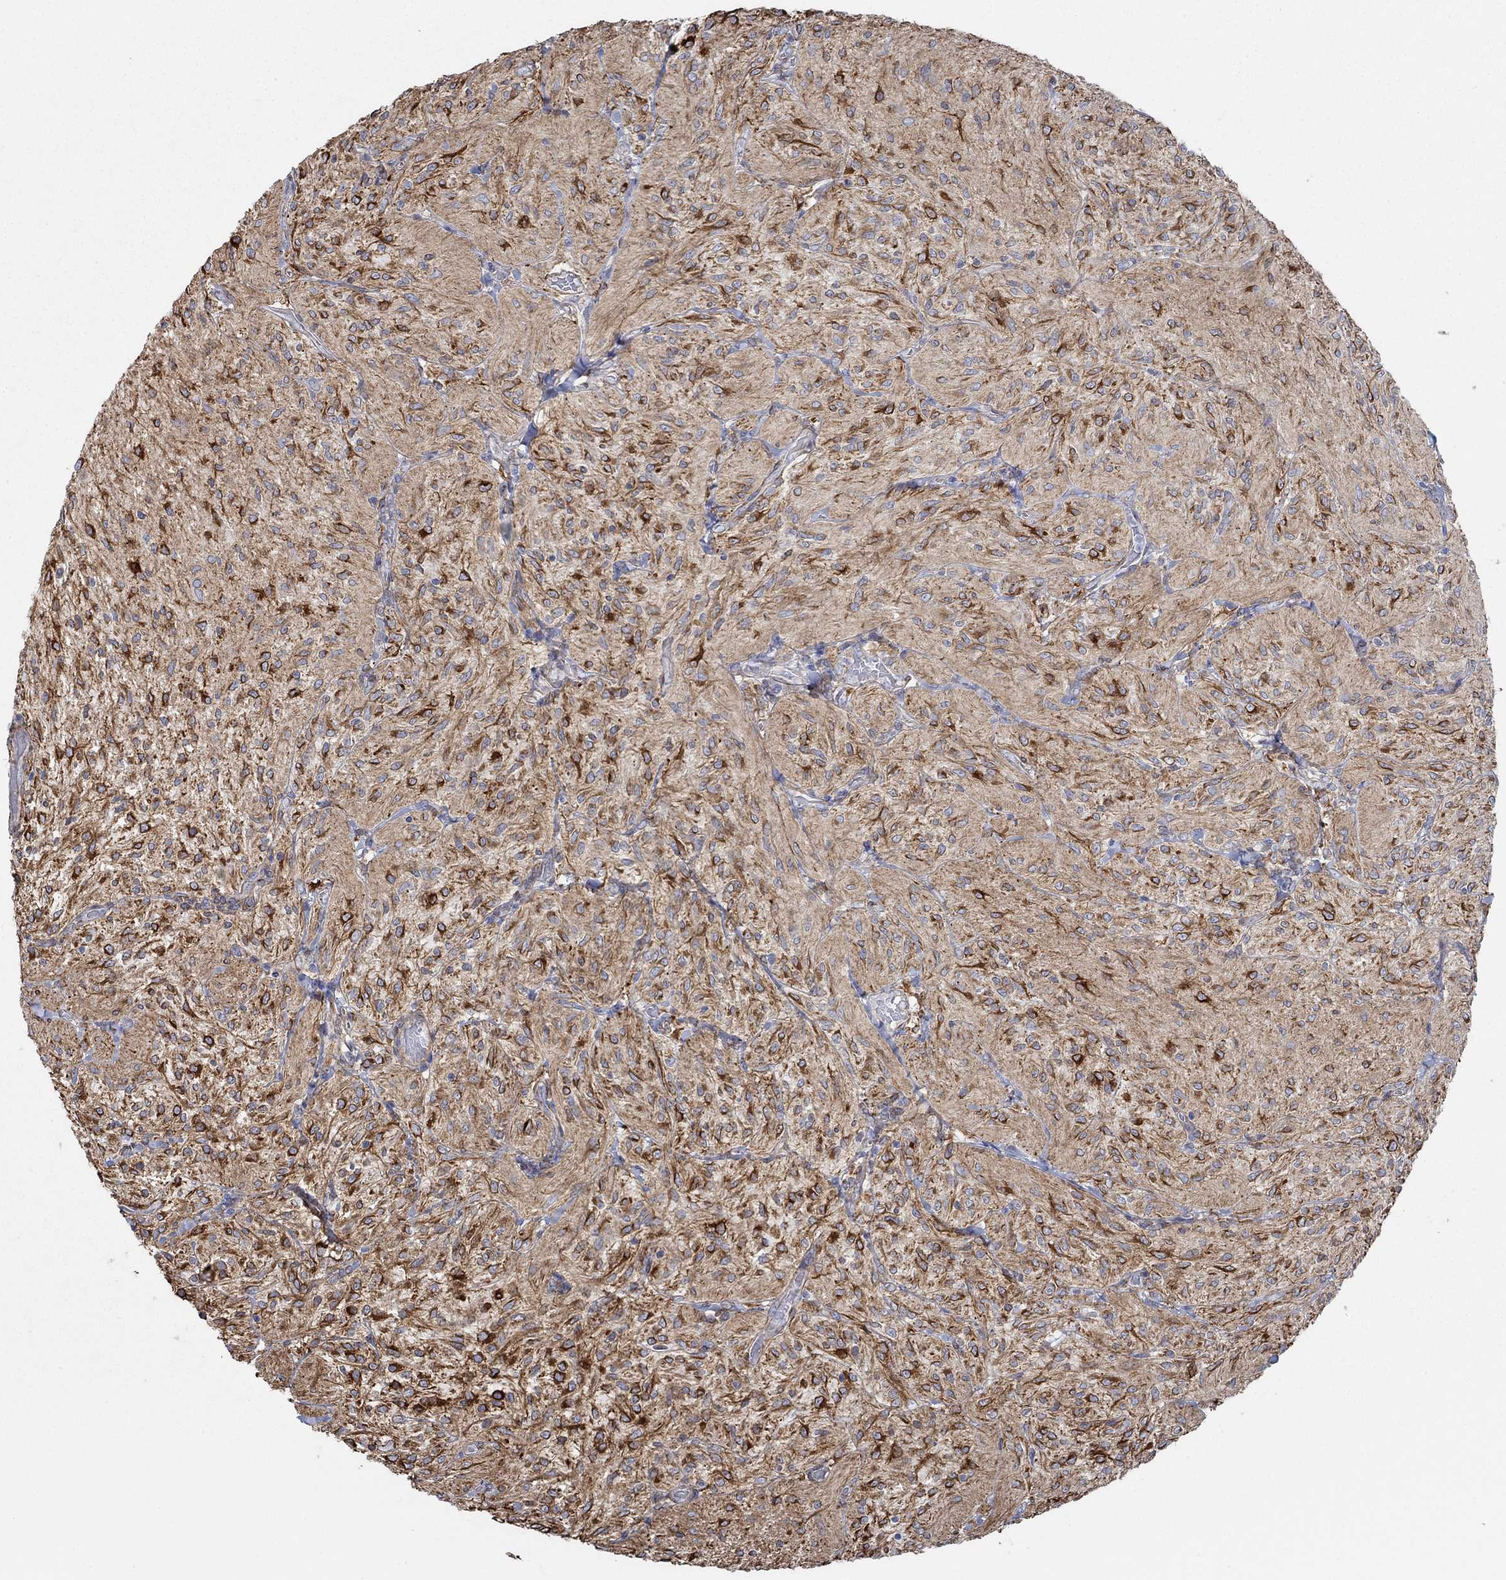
{"staining": {"intensity": "strong", "quantity": ">75%", "location": "cytoplasmic/membranous"}, "tissue": "glioma", "cell_type": "Tumor cells", "image_type": "cancer", "snomed": [{"axis": "morphology", "description": "Glioma, malignant, Low grade"}, {"axis": "topography", "description": "Brain"}], "caption": "Glioma stained for a protein (brown) displays strong cytoplasmic/membranous positive staining in approximately >75% of tumor cells.", "gene": "STC2", "patient": {"sex": "male", "age": 3}}